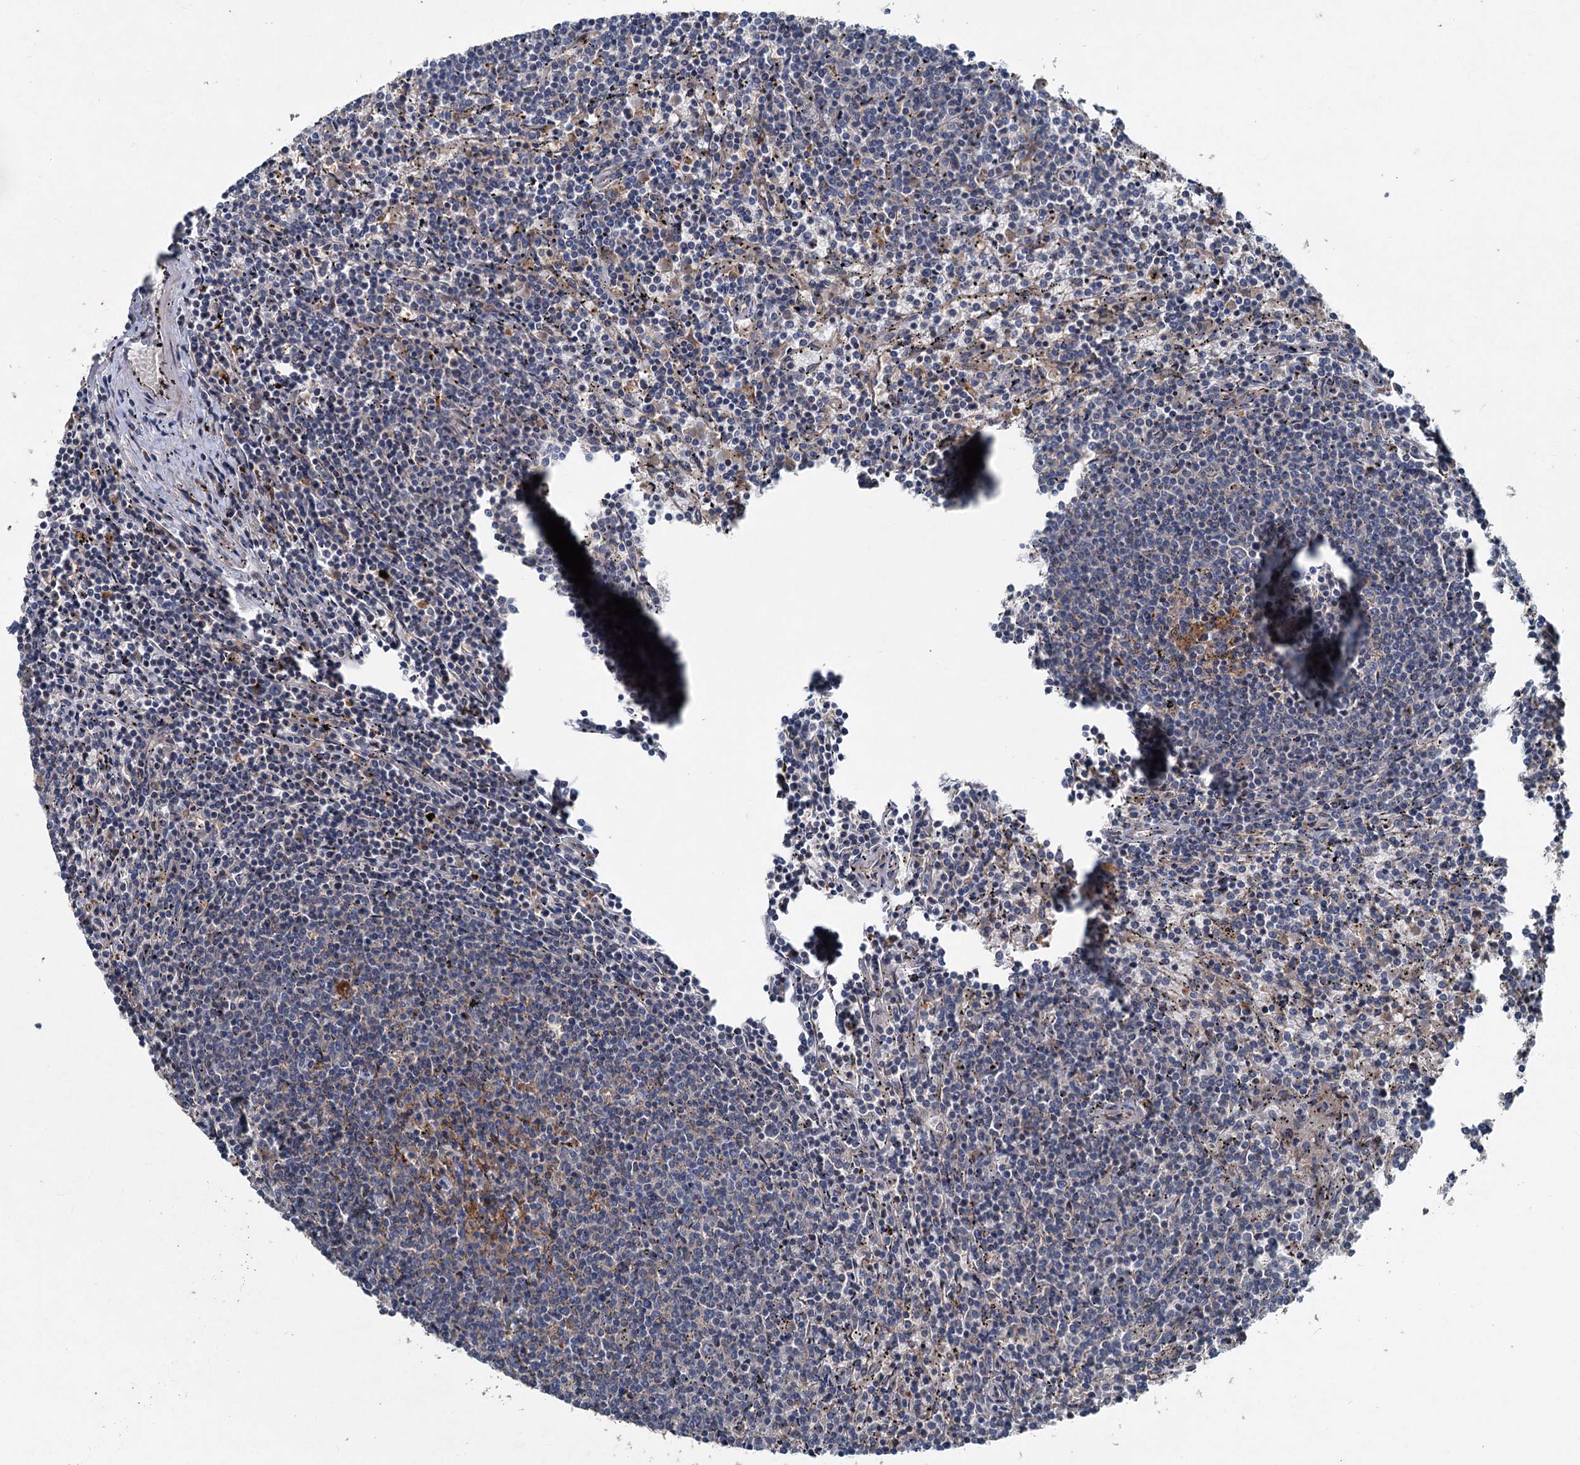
{"staining": {"intensity": "negative", "quantity": "none", "location": "none"}, "tissue": "lymphoma", "cell_type": "Tumor cells", "image_type": "cancer", "snomed": [{"axis": "morphology", "description": "Malignant lymphoma, non-Hodgkin's type, Low grade"}, {"axis": "topography", "description": "Spleen"}], "caption": "Immunohistochemistry (IHC) of low-grade malignant lymphoma, non-Hodgkin's type reveals no staining in tumor cells. The staining was performed using DAB to visualize the protein expression in brown, while the nuclei were stained in blue with hematoxylin (Magnification: 20x).", "gene": "TAPBPL", "patient": {"sex": "female", "age": 50}}